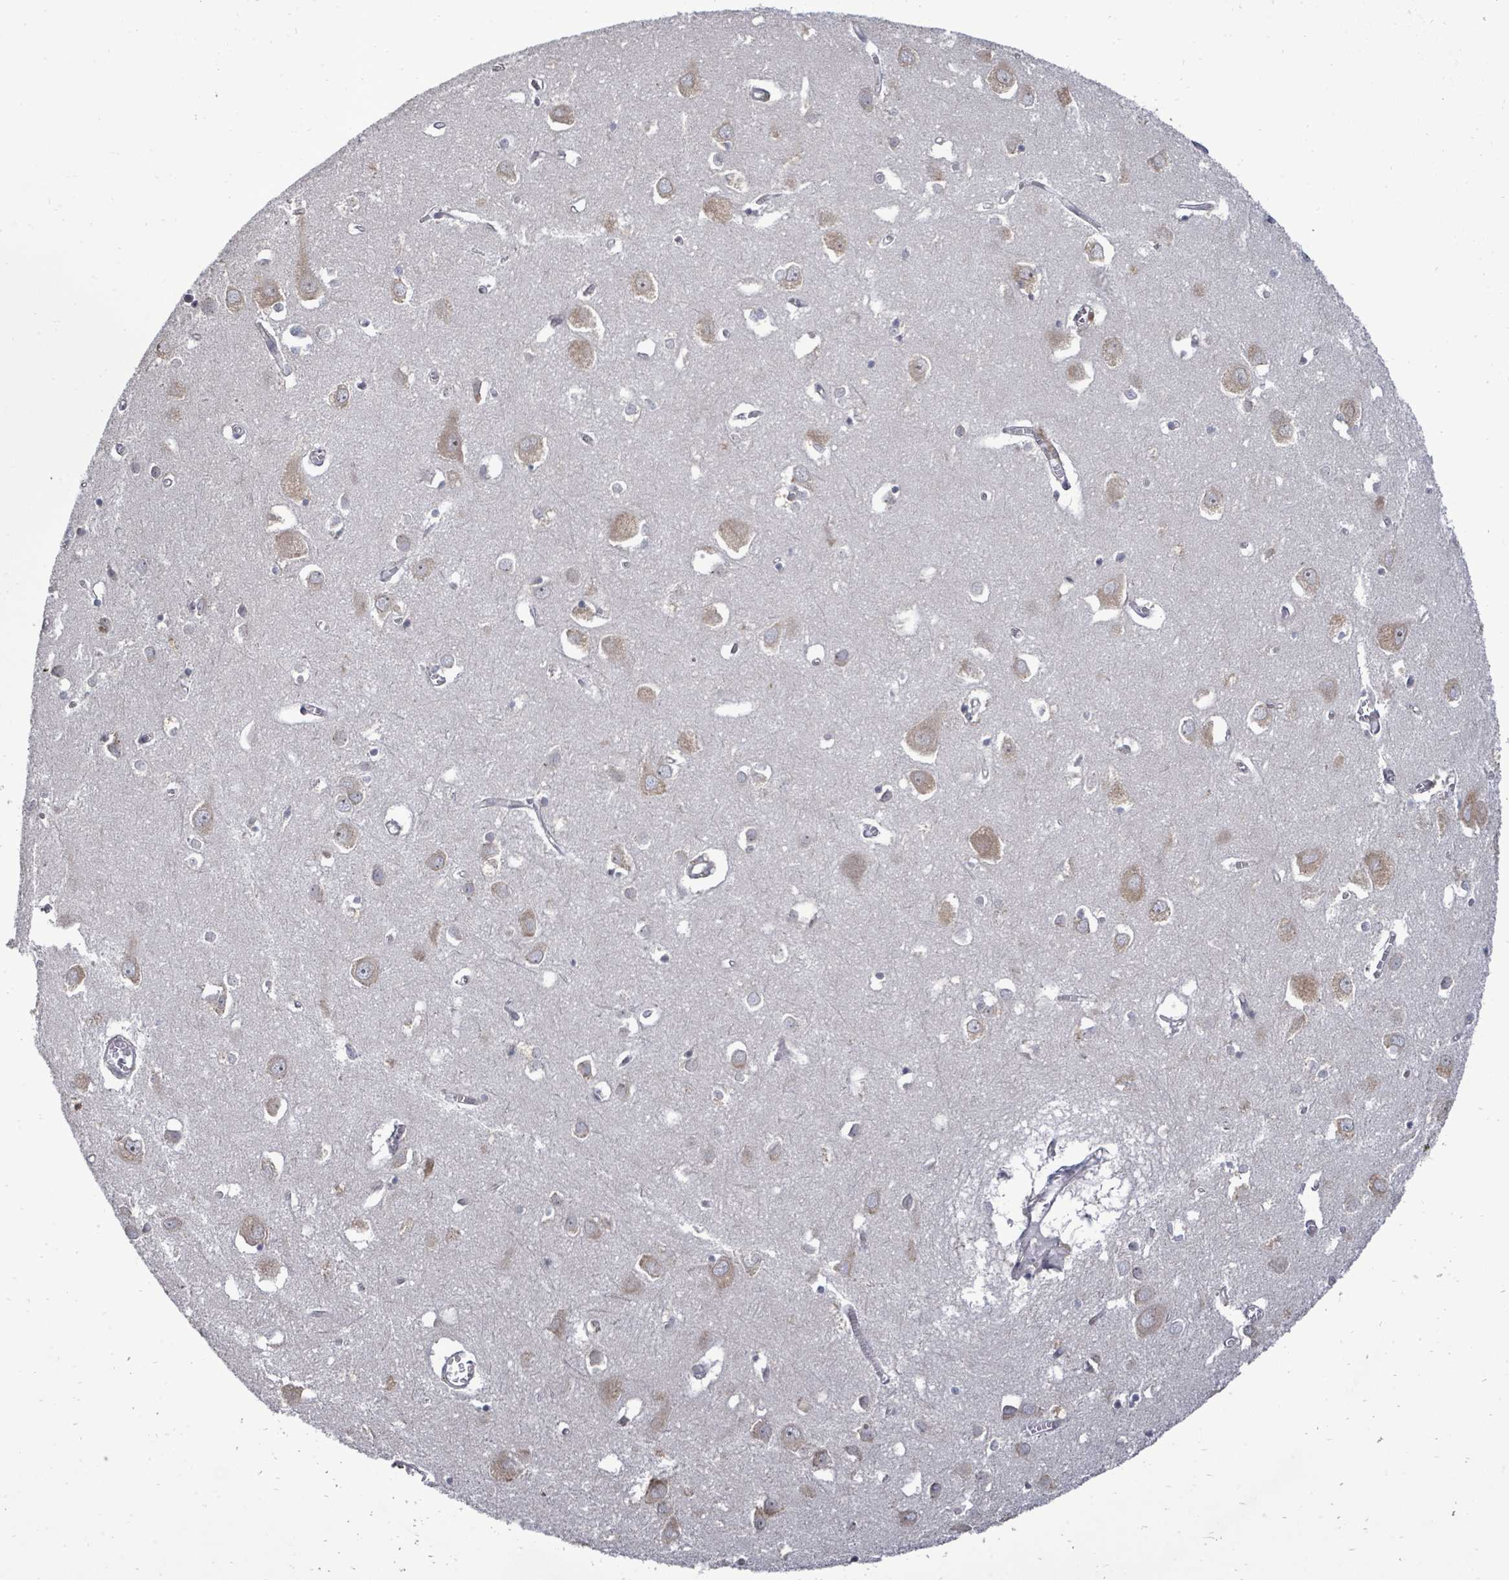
{"staining": {"intensity": "negative", "quantity": "none", "location": "none"}, "tissue": "cerebral cortex", "cell_type": "Endothelial cells", "image_type": "normal", "snomed": [{"axis": "morphology", "description": "Normal tissue, NOS"}, {"axis": "topography", "description": "Cerebral cortex"}], "caption": "Micrograph shows no protein expression in endothelial cells of unremarkable cerebral cortex. (Stains: DAB (3,3'-diaminobenzidine) immunohistochemistry (IHC) with hematoxylin counter stain, Microscopy: brightfield microscopy at high magnification).", "gene": "POMGNT2", "patient": {"sex": "male", "age": 70}}